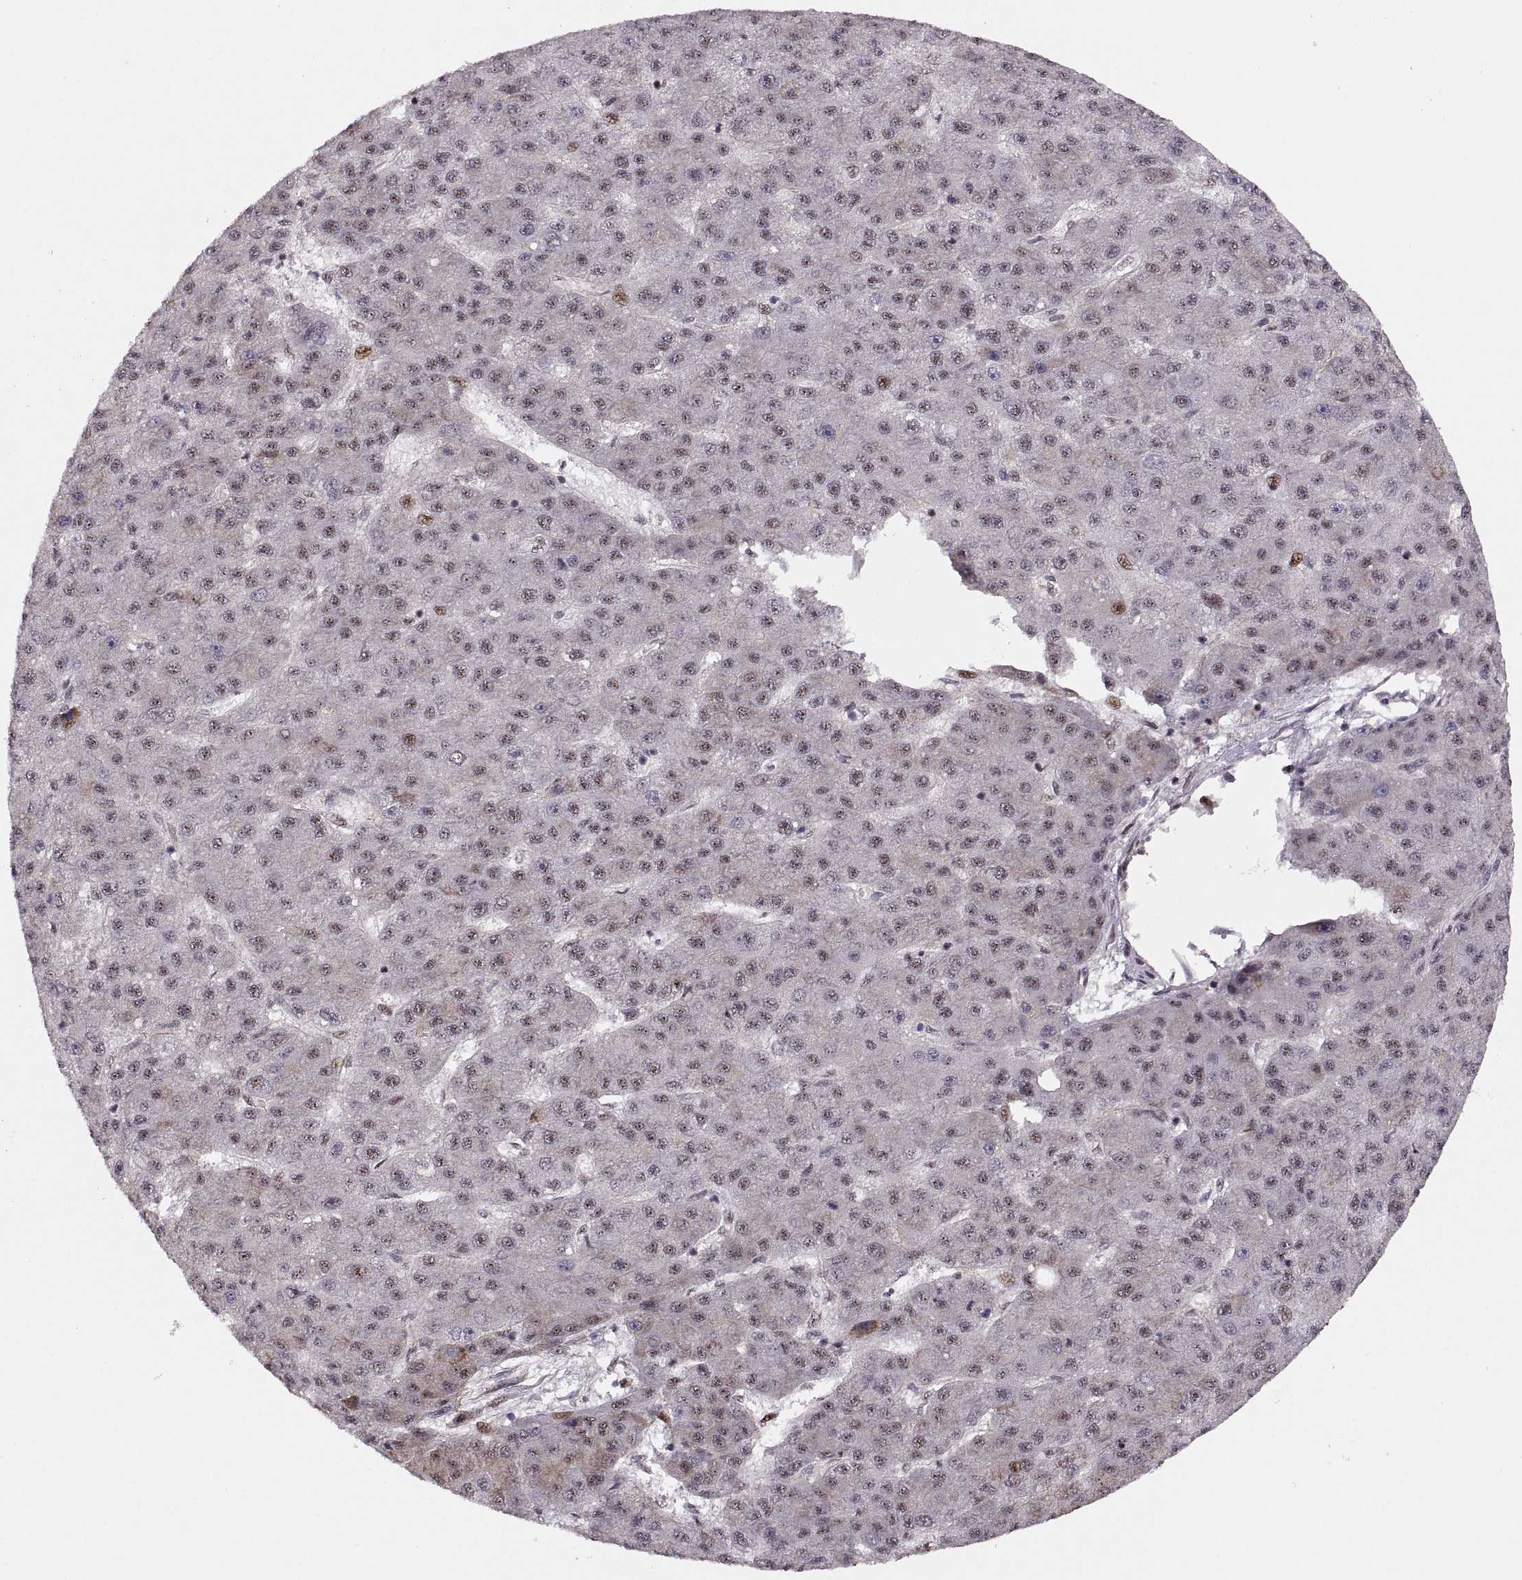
{"staining": {"intensity": "moderate", "quantity": "25%-75%", "location": "nuclear"}, "tissue": "liver cancer", "cell_type": "Tumor cells", "image_type": "cancer", "snomed": [{"axis": "morphology", "description": "Carcinoma, Hepatocellular, NOS"}, {"axis": "topography", "description": "Liver"}], "caption": "A histopathology image showing moderate nuclear expression in approximately 25%-75% of tumor cells in liver cancer, as visualized by brown immunohistochemical staining.", "gene": "ZCCHC17", "patient": {"sex": "male", "age": 67}}